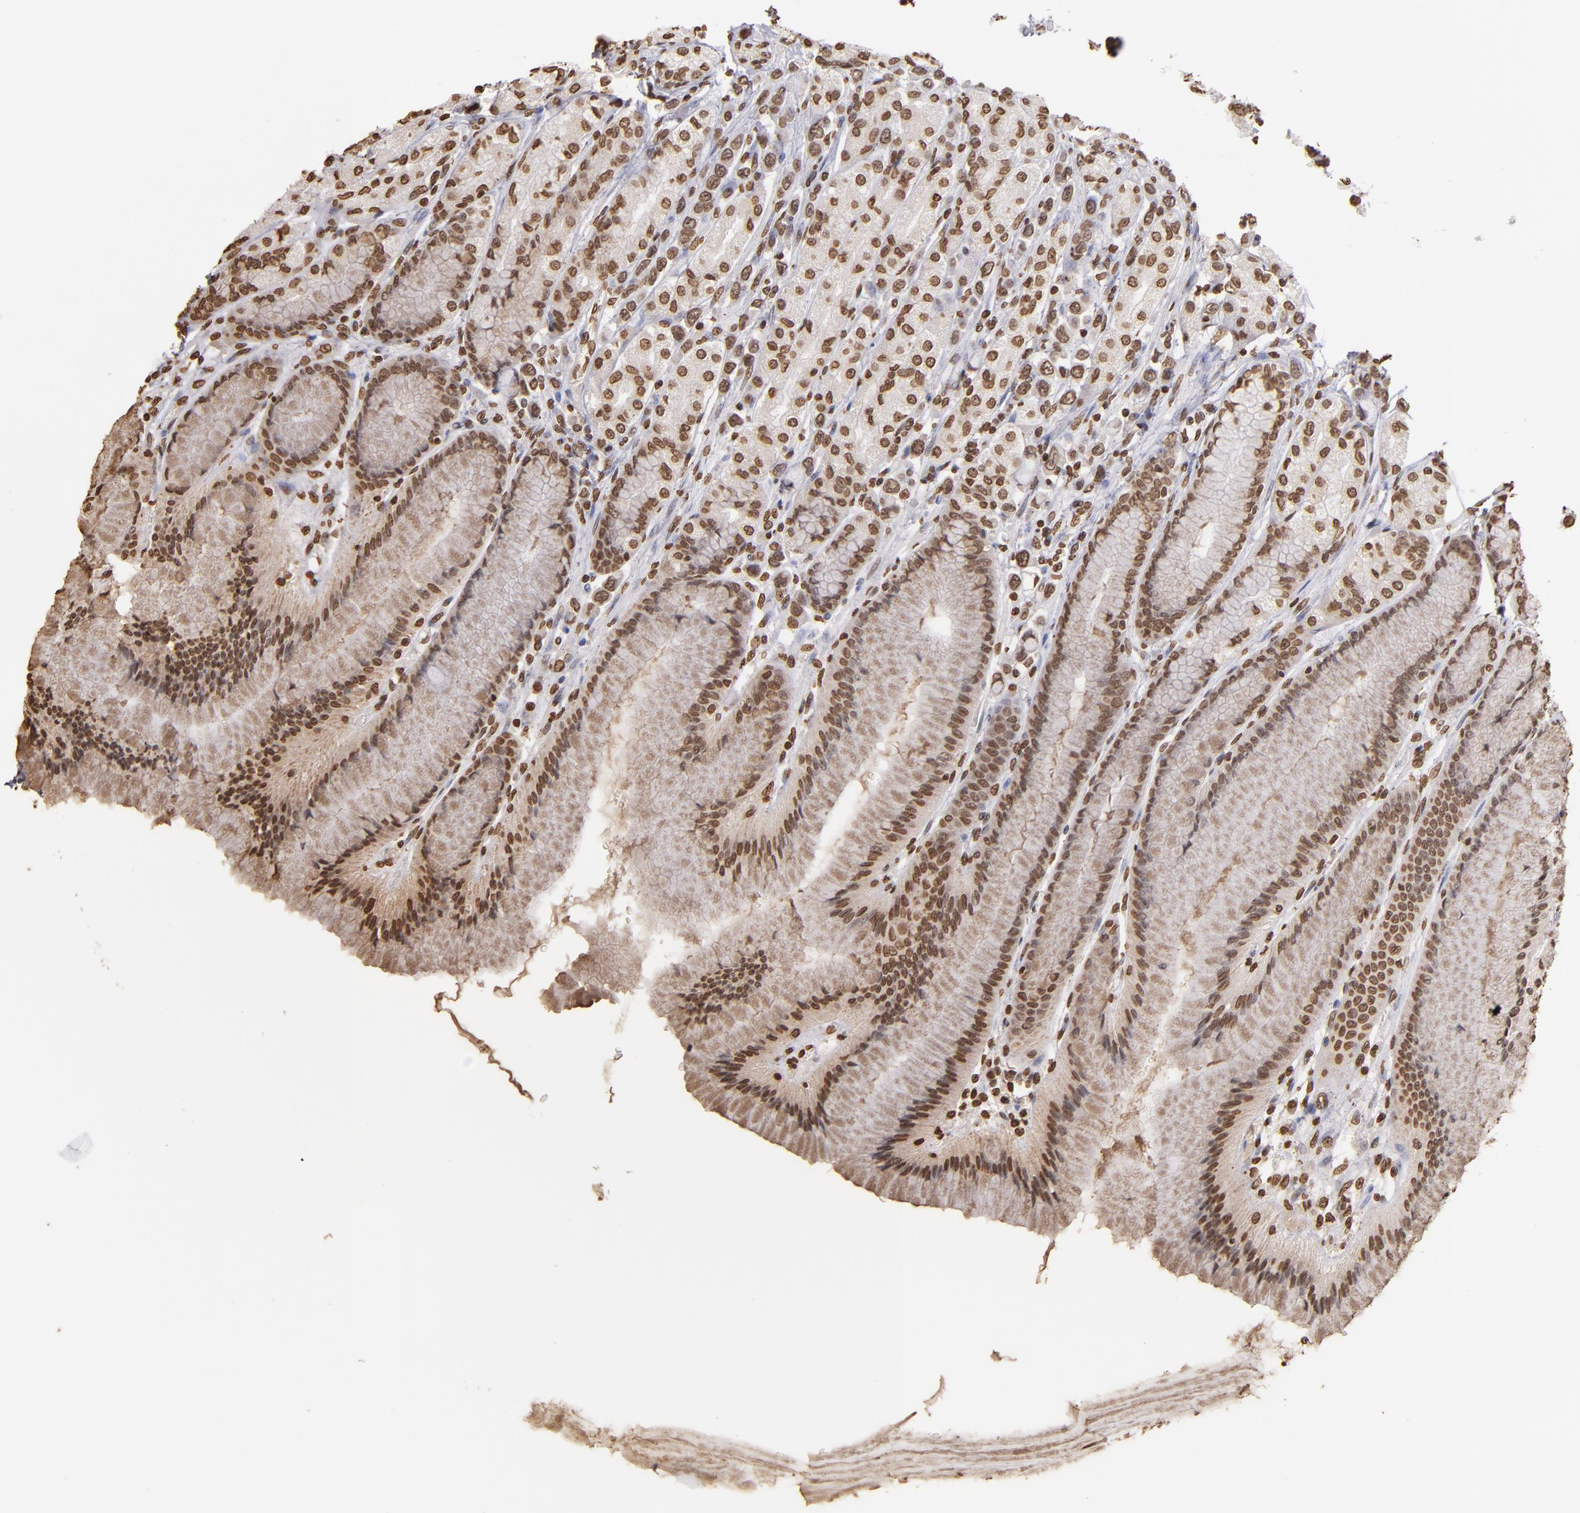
{"staining": {"intensity": "moderate", "quantity": ">75%", "location": "nuclear"}, "tissue": "stomach", "cell_type": "Glandular cells", "image_type": "normal", "snomed": [{"axis": "morphology", "description": "Normal tissue, NOS"}, {"axis": "morphology", "description": "Adenocarcinoma, NOS"}, {"axis": "topography", "description": "Stomach"}, {"axis": "topography", "description": "Stomach, lower"}], "caption": "This photomicrograph displays immunohistochemistry (IHC) staining of unremarkable human stomach, with medium moderate nuclear positivity in about >75% of glandular cells.", "gene": "LBX1", "patient": {"sex": "female", "age": 65}}